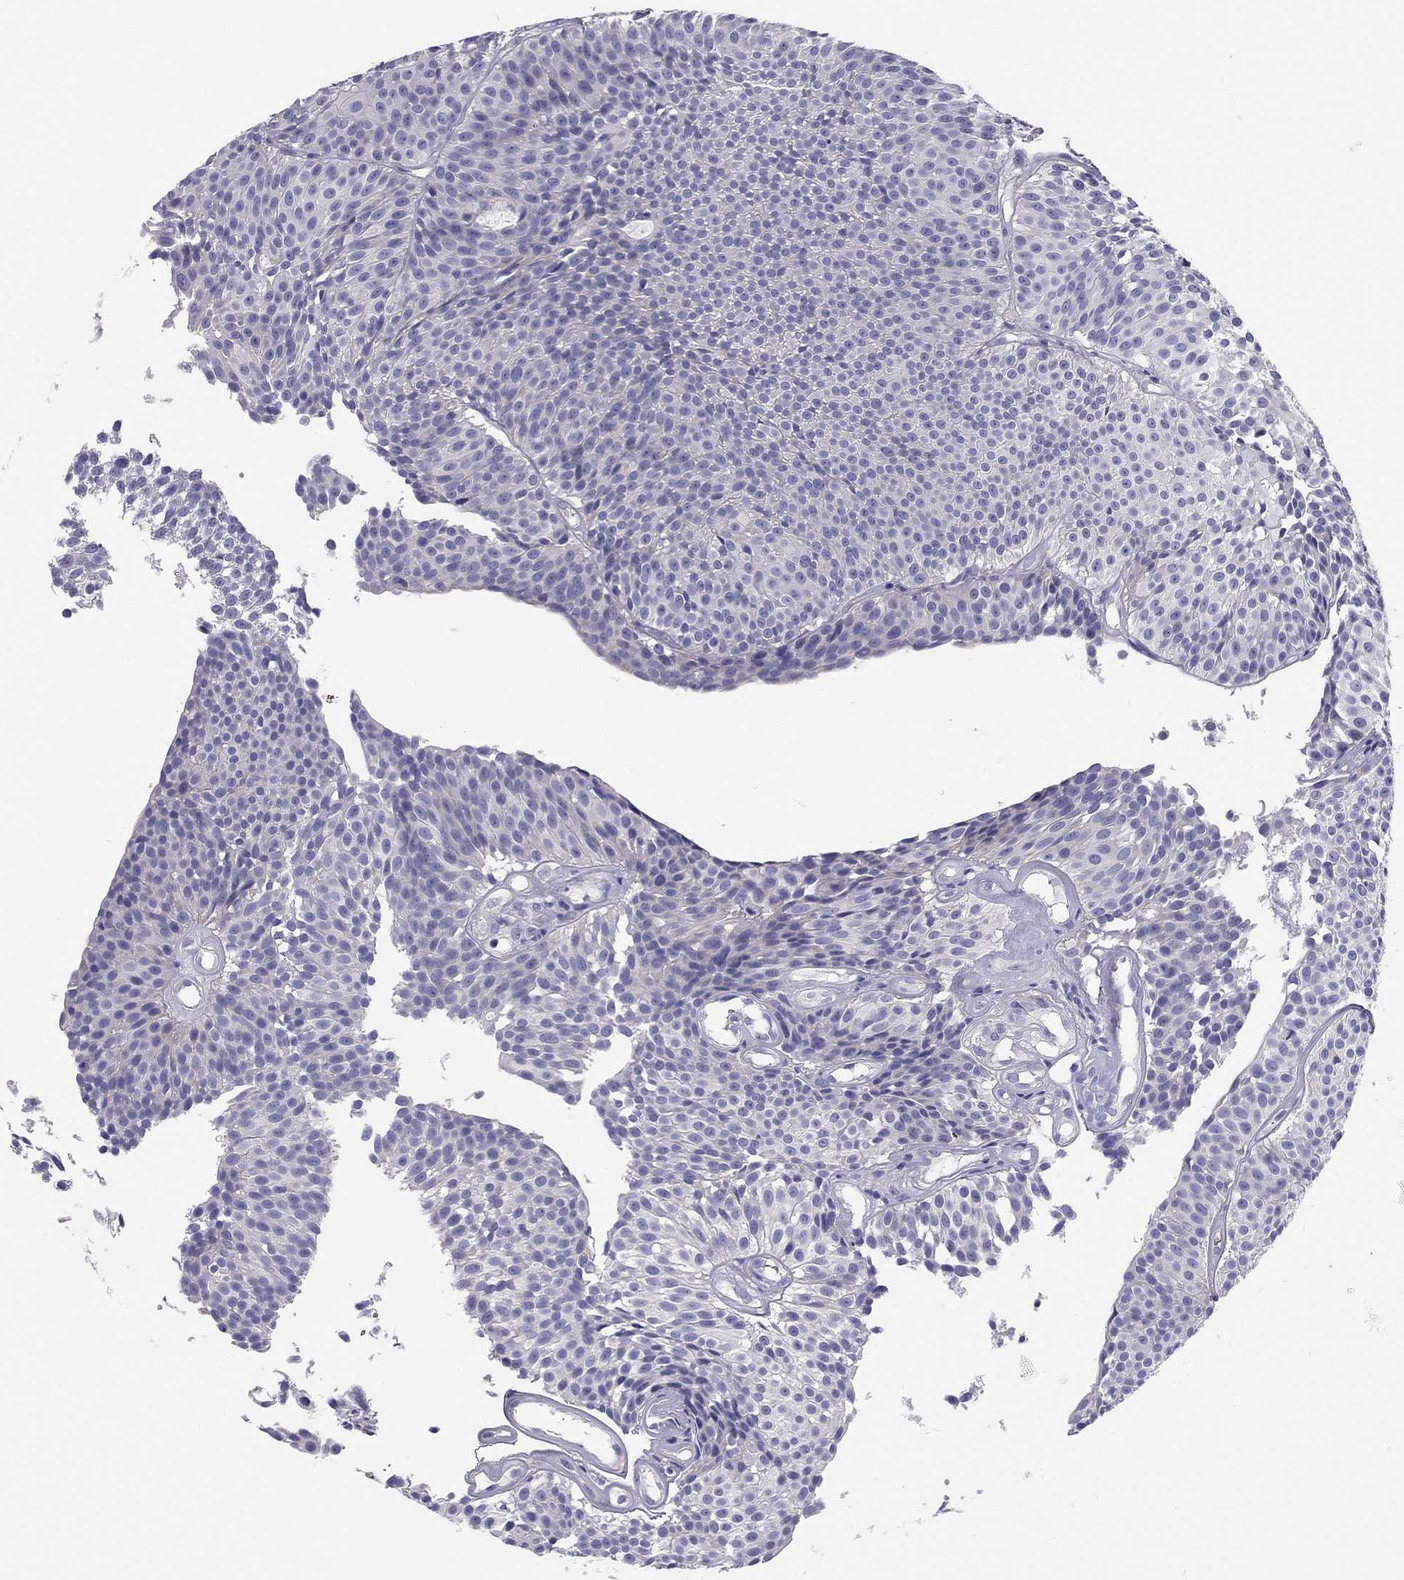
{"staining": {"intensity": "negative", "quantity": "none", "location": "none"}, "tissue": "urothelial cancer", "cell_type": "Tumor cells", "image_type": "cancer", "snomed": [{"axis": "morphology", "description": "Urothelial carcinoma, Low grade"}, {"axis": "topography", "description": "Urinary bladder"}], "caption": "Immunohistochemical staining of human urothelial cancer shows no significant positivity in tumor cells.", "gene": "SCARB1", "patient": {"sex": "male", "age": 63}}